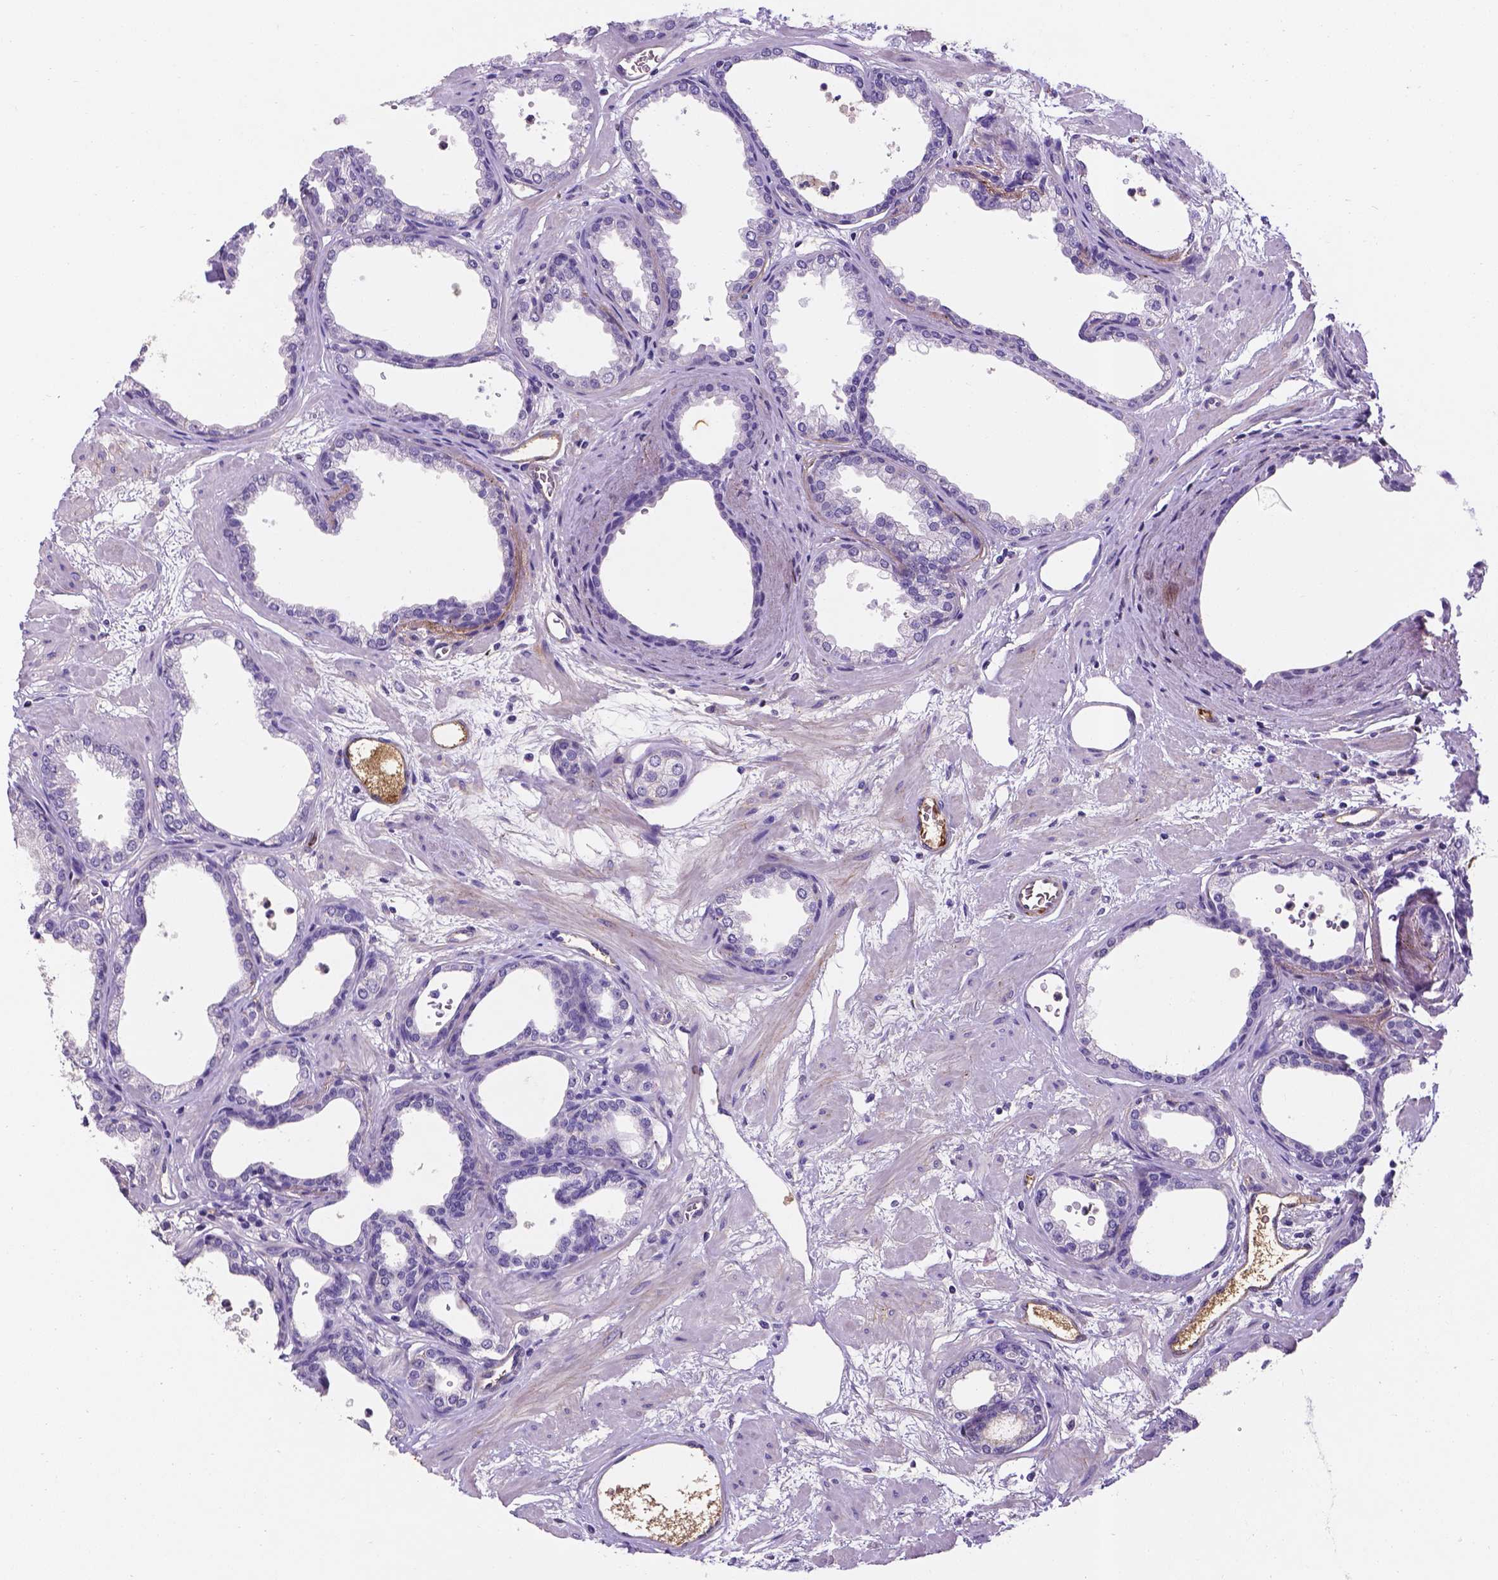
{"staining": {"intensity": "negative", "quantity": "none", "location": "none"}, "tissue": "prostate", "cell_type": "Glandular cells", "image_type": "normal", "snomed": [{"axis": "morphology", "description": "Normal tissue, NOS"}, {"axis": "topography", "description": "Prostate"}], "caption": "Prostate stained for a protein using immunohistochemistry reveals no staining glandular cells.", "gene": "APOE", "patient": {"sex": "male", "age": 37}}